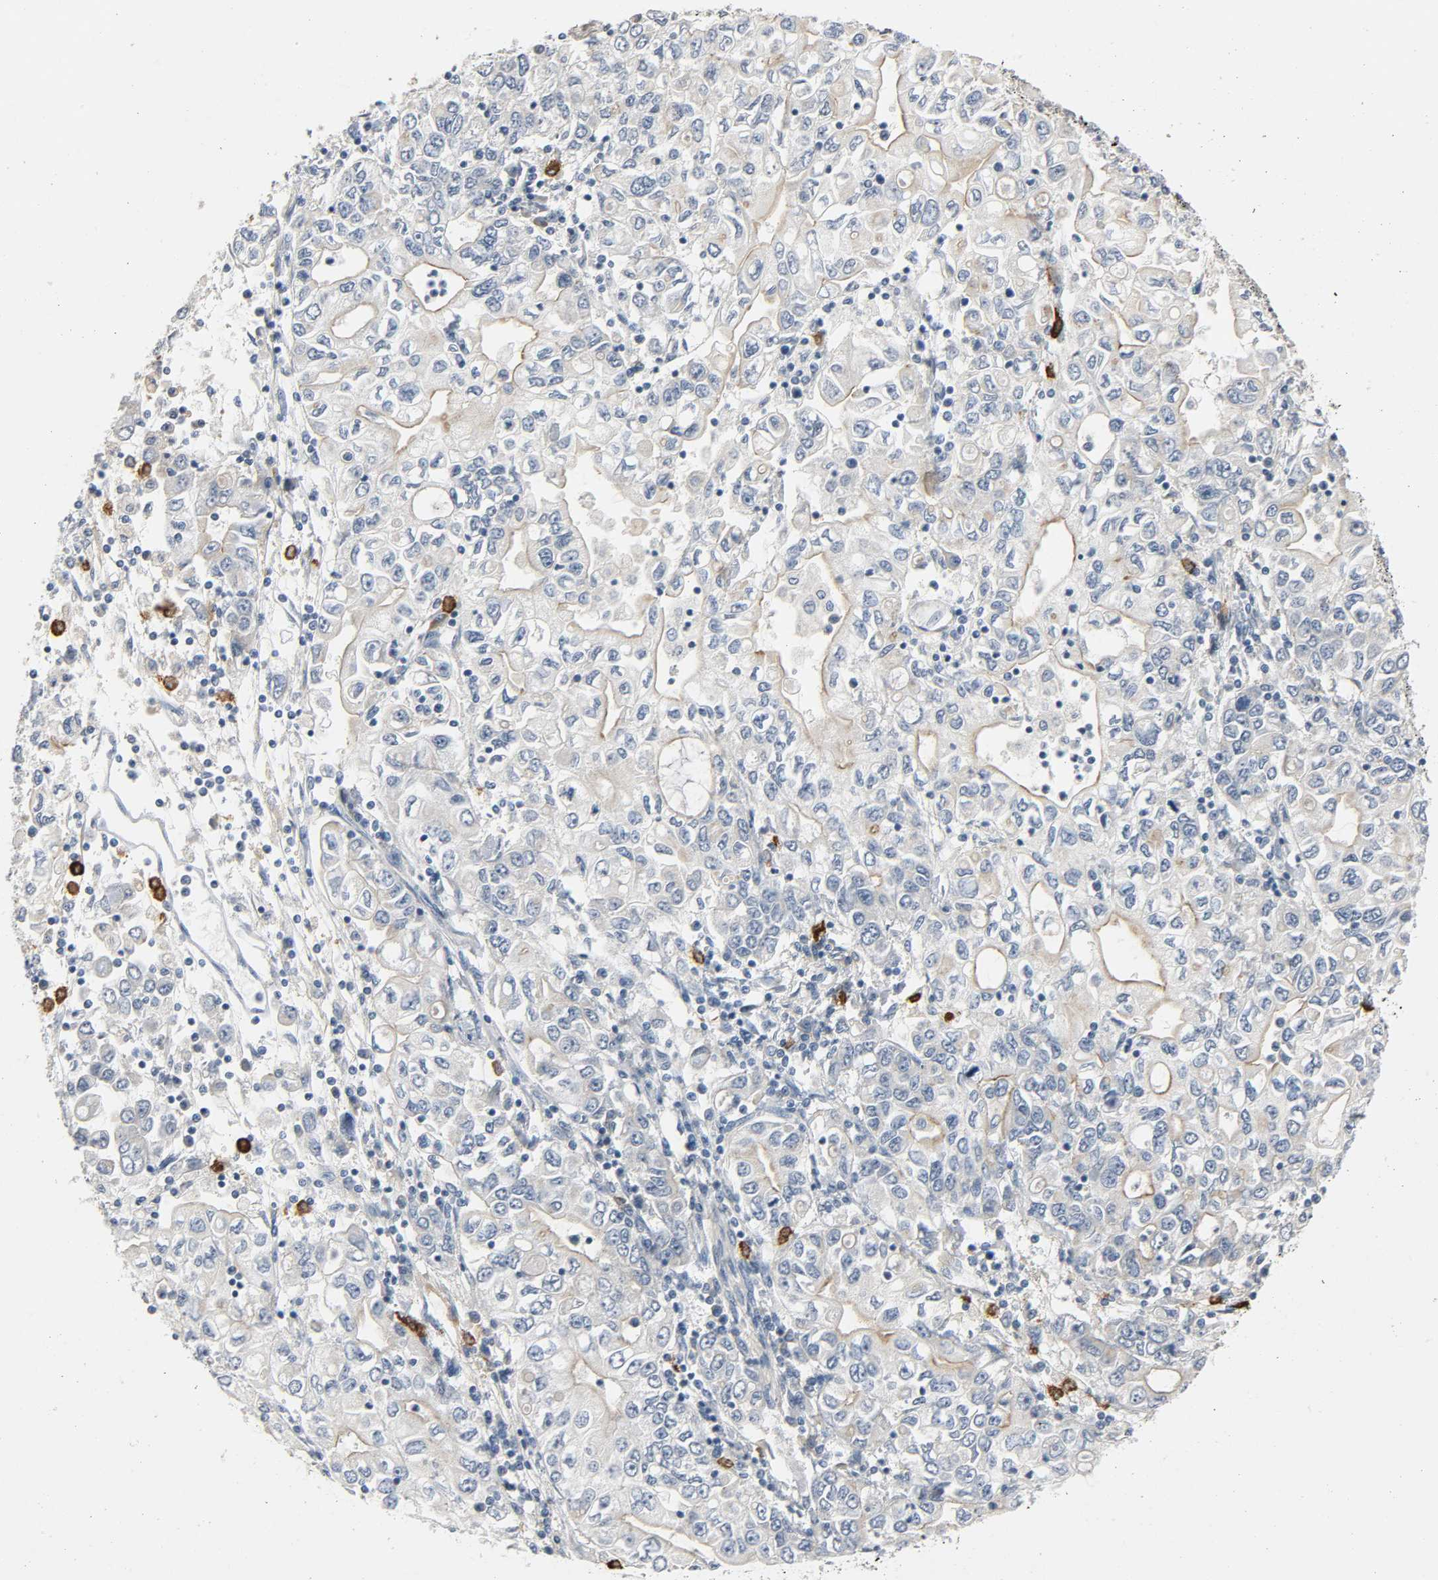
{"staining": {"intensity": "weak", "quantity": "25%-75%", "location": "cytoplasmic/membranous"}, "tissue": "stomach cancer", "cell_type": "Tumor cells", "image_type": "cancer", "snomed": [{"axis": "morphology", "description": "Adenocarcinoma, NOS"}, {"axis": "topography", "description": "Stomach, lower"}], "caption": "IHC staining of stomach adenocarcinoma, which demonstrates low levels of weak cytoplasmic/membranous positivity in approximately 25%-75% of tumor cells indicating weak cytoplasmic/membranous protein staining. The staining was performed using DAB (brown) for protein detection and nuclei were counterstained in hematoxylin (blue).", "gene": "LIMCH1", "patient": {"sex": "female", "age": 72}}